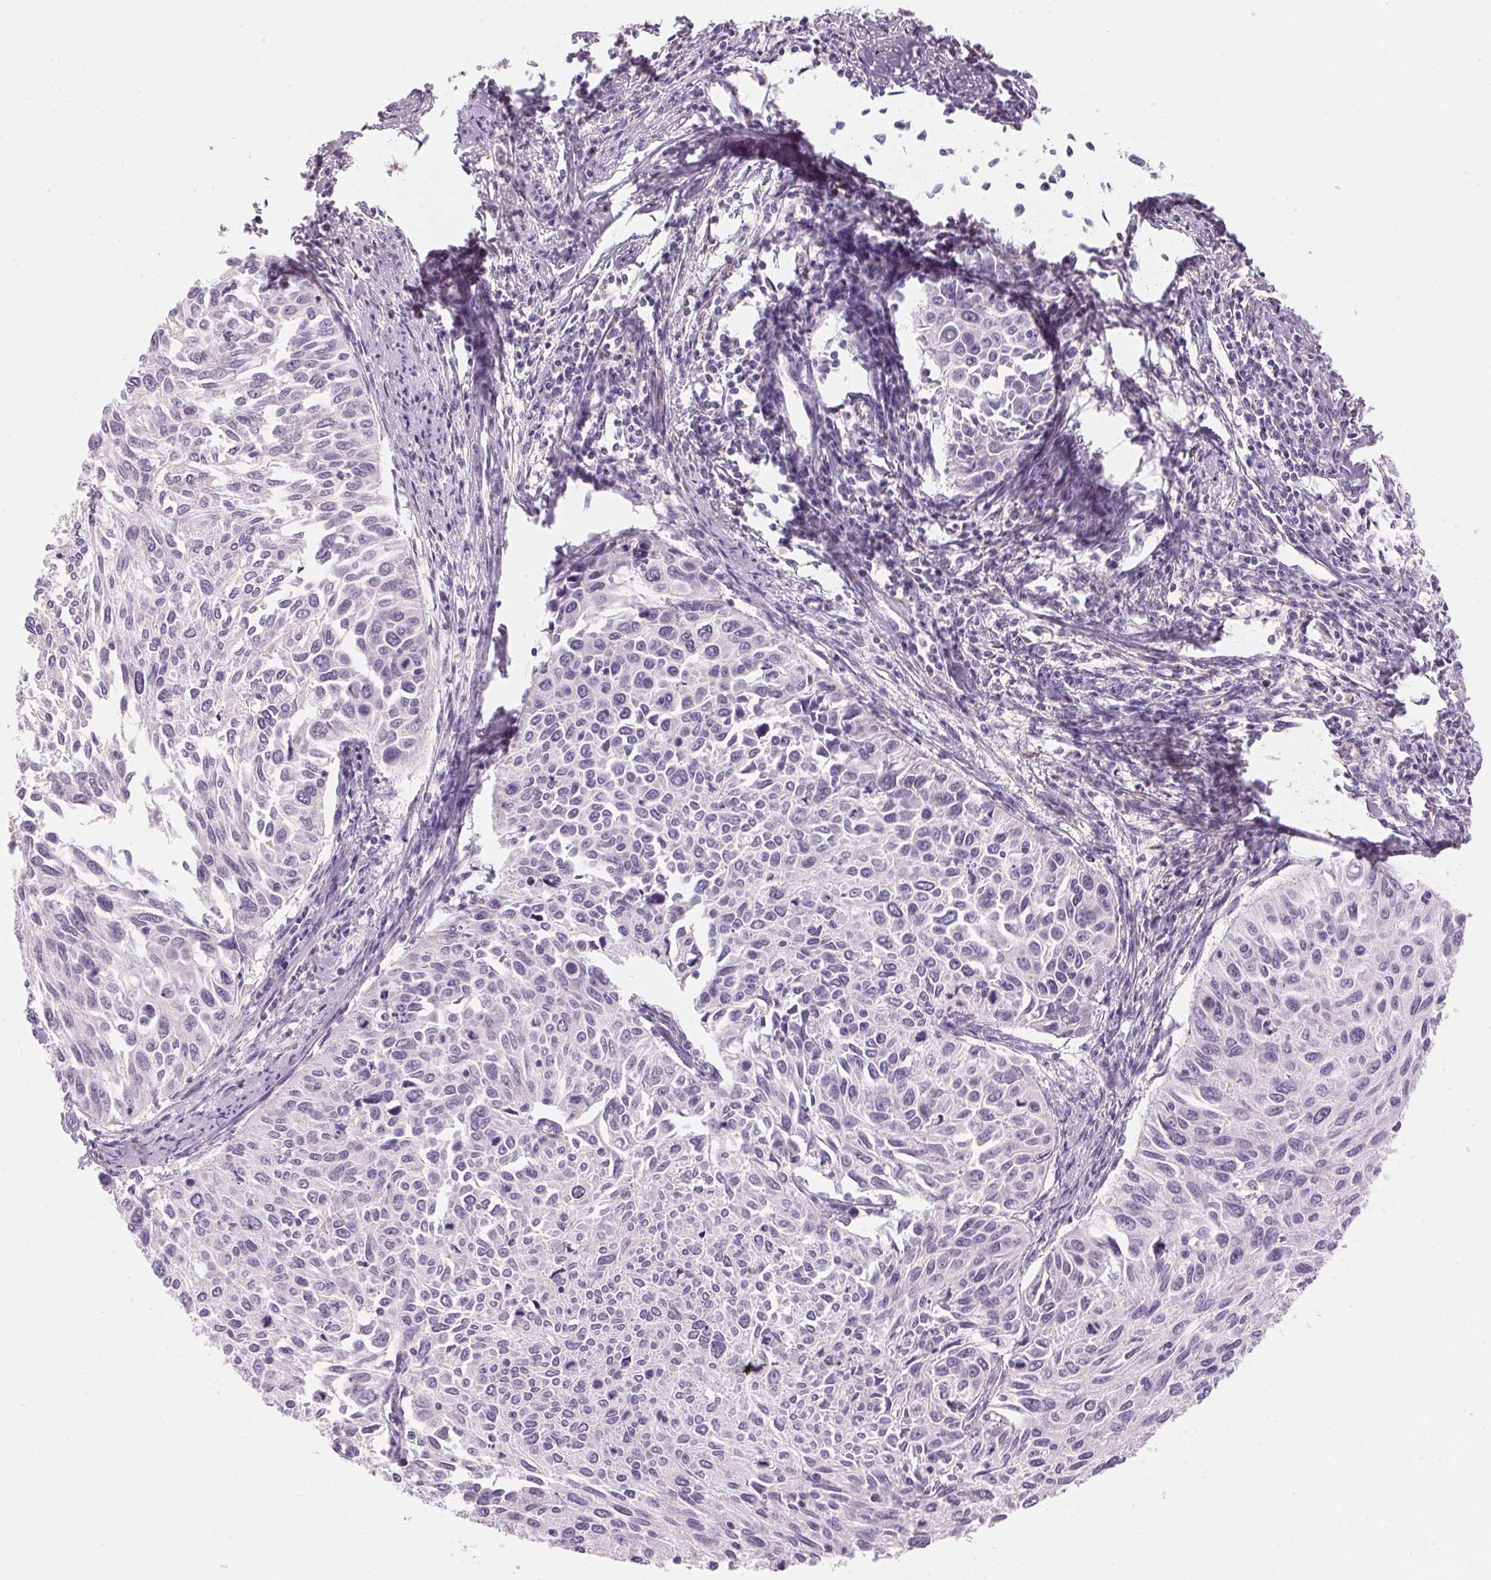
{"staining": {"intensity": "negative", "quantity": "none", "location": "none"}, "tissue": "cervical cancer", "cell_type": "Tumor cells", "image_type": "cancer", "snomed": [{"axis": "morphology", "description": "Squamous cell carcinoma, NOS"}, {"axis": "topography", "description": "Cervix"}], "caption": "Immunohistochemical staining of cervical squamous cell carcinoma shows no significant expression in tumor cells.", "gene": "CYP11B1", "patient": {"sex": "female", "age": 50}}